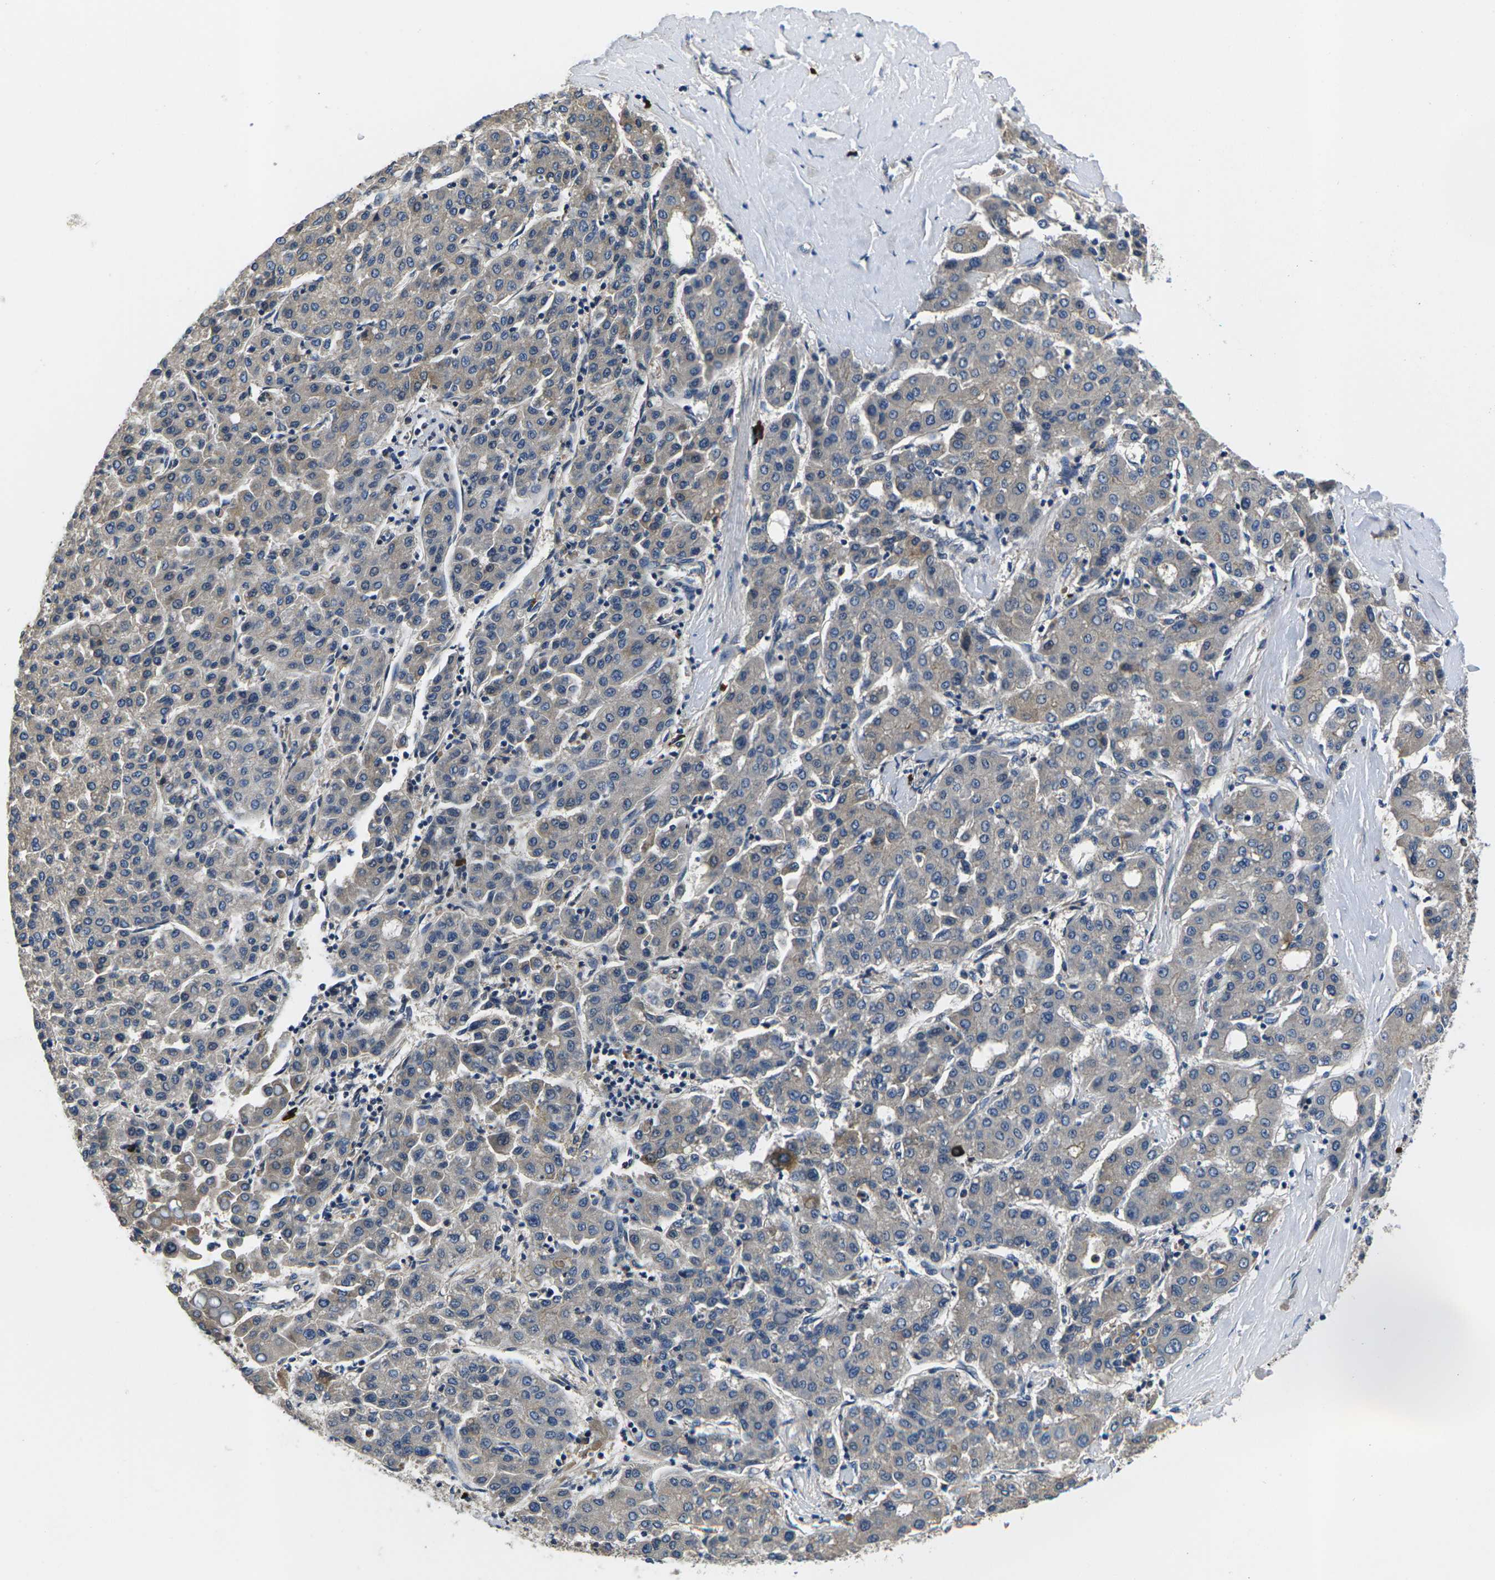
{"staining": {"intensity": "weak", "quantity": "25%-75%", "location": "cytoplasmic/membranous"}, "tissue": "liver cancer", "cell_type": "Tumor cells", "image_type": "cancer", "snomed": [{"axis": "morphology", "description": "Carcinoma, Hepatocellular, NOS"}, {"axis": "topography", "description": "Liver"}], "caption": "Immunohistochemistry of liver hepatocellular carcinoma displays low levels of weak cytoplasmic/membranous positivity in approximately 25%-75% of tumor cells.", "gene": "PLCE1", "patient": {"sex": "male", "age": 65}}